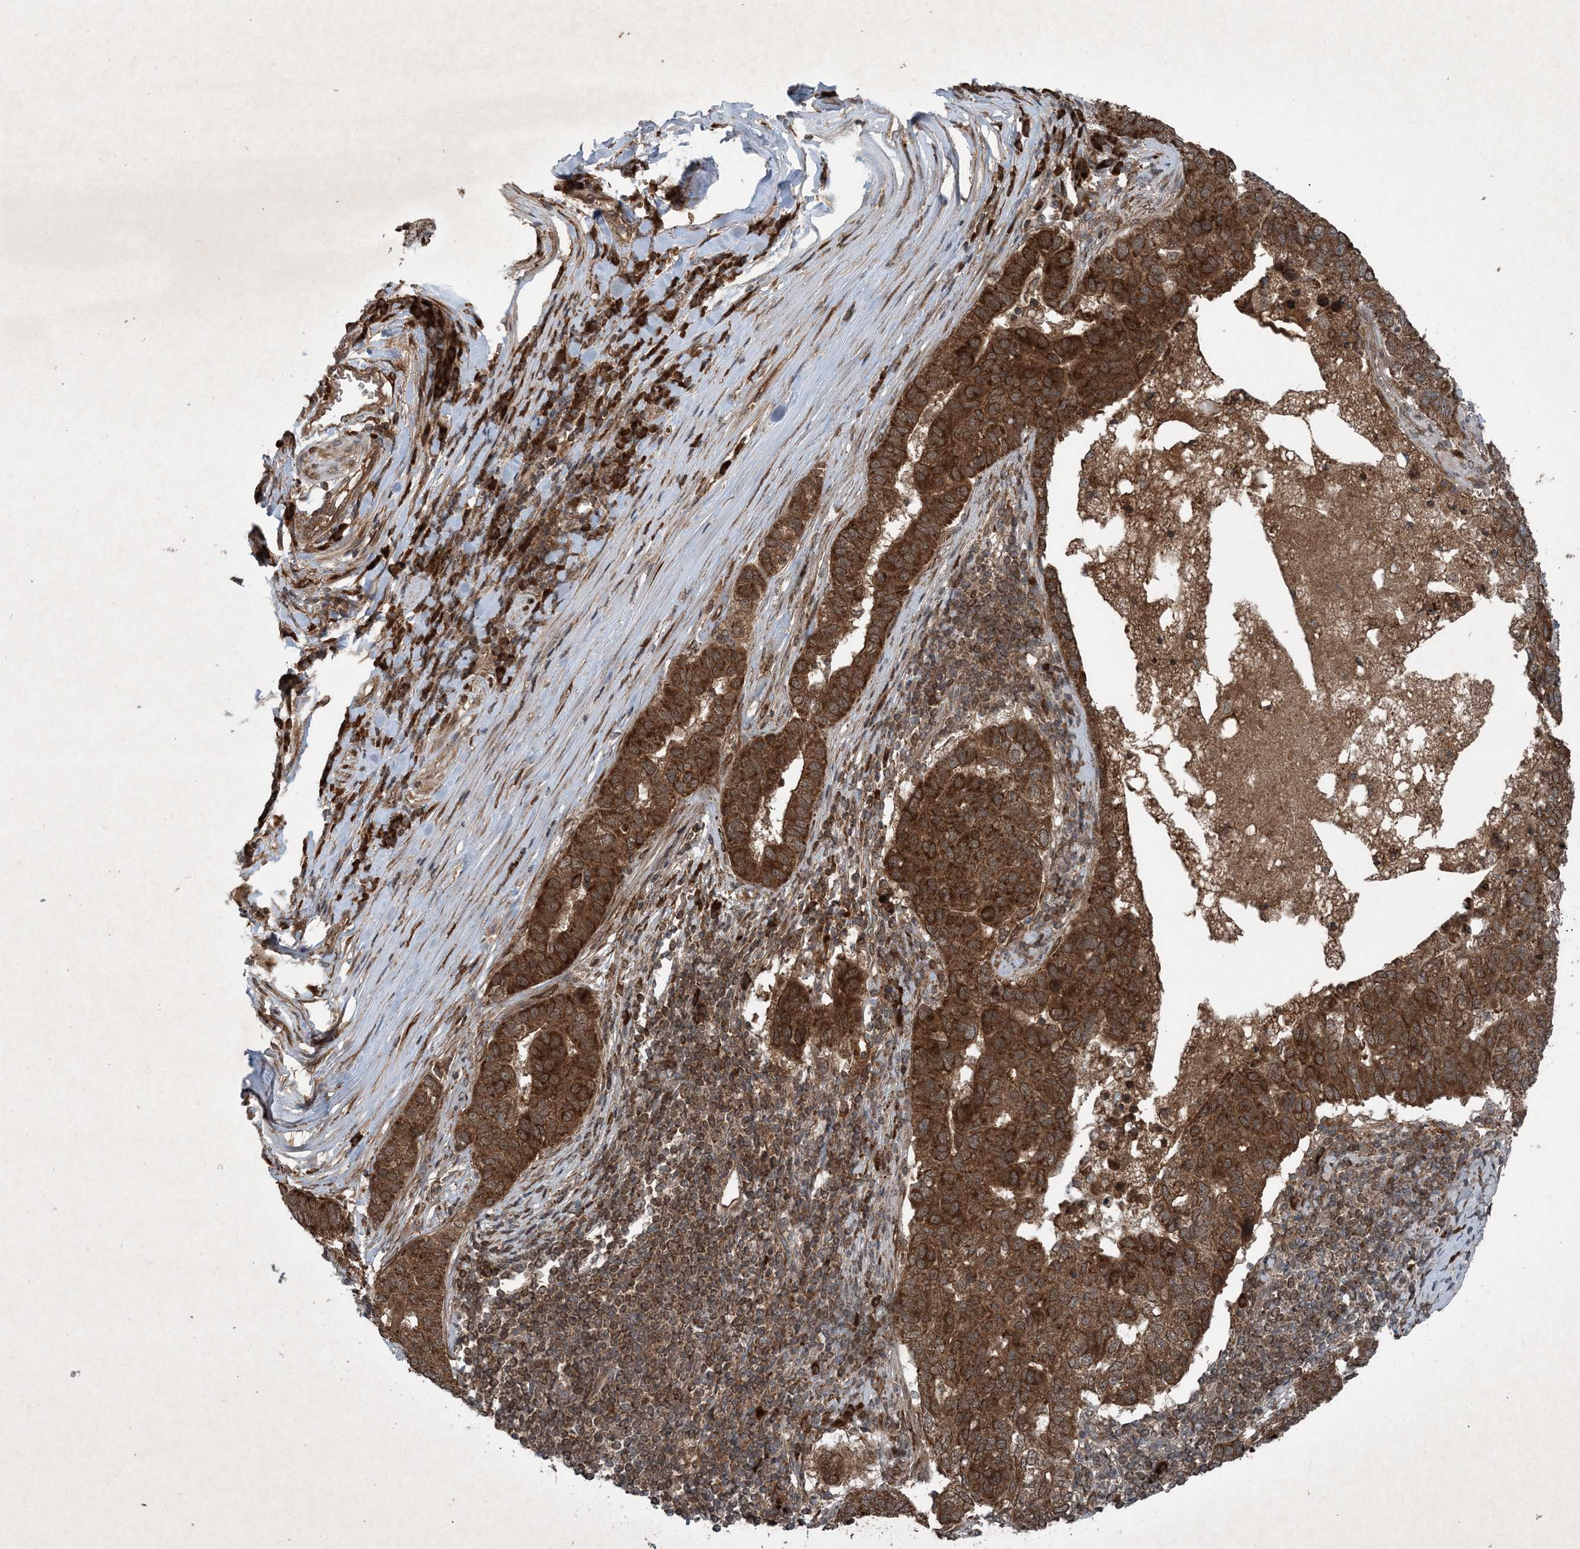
{"staining": {"intensity": "strong", "quantity": ">75%", "location": "cytoplasmic/membranous"}, "tissue": "pancreatic cancer", "cell_type": "Tumor cells", "image_type": "cancer", "snomed": [{"axis": "morphology", "description": "Adenocarcinoma, NOS"}, {"axis": "topography", "description": "Pancreas"}], "caption": "Strong cytoplasmic/membranous expression is identified in approximately >75% of tumor cells in pancreatic cancer. Immunohistochemistry stains the protein in brown and the nuclei are stained blue.", "gene": "GNG5", "patient": {"sex": "female", "age": 61}}